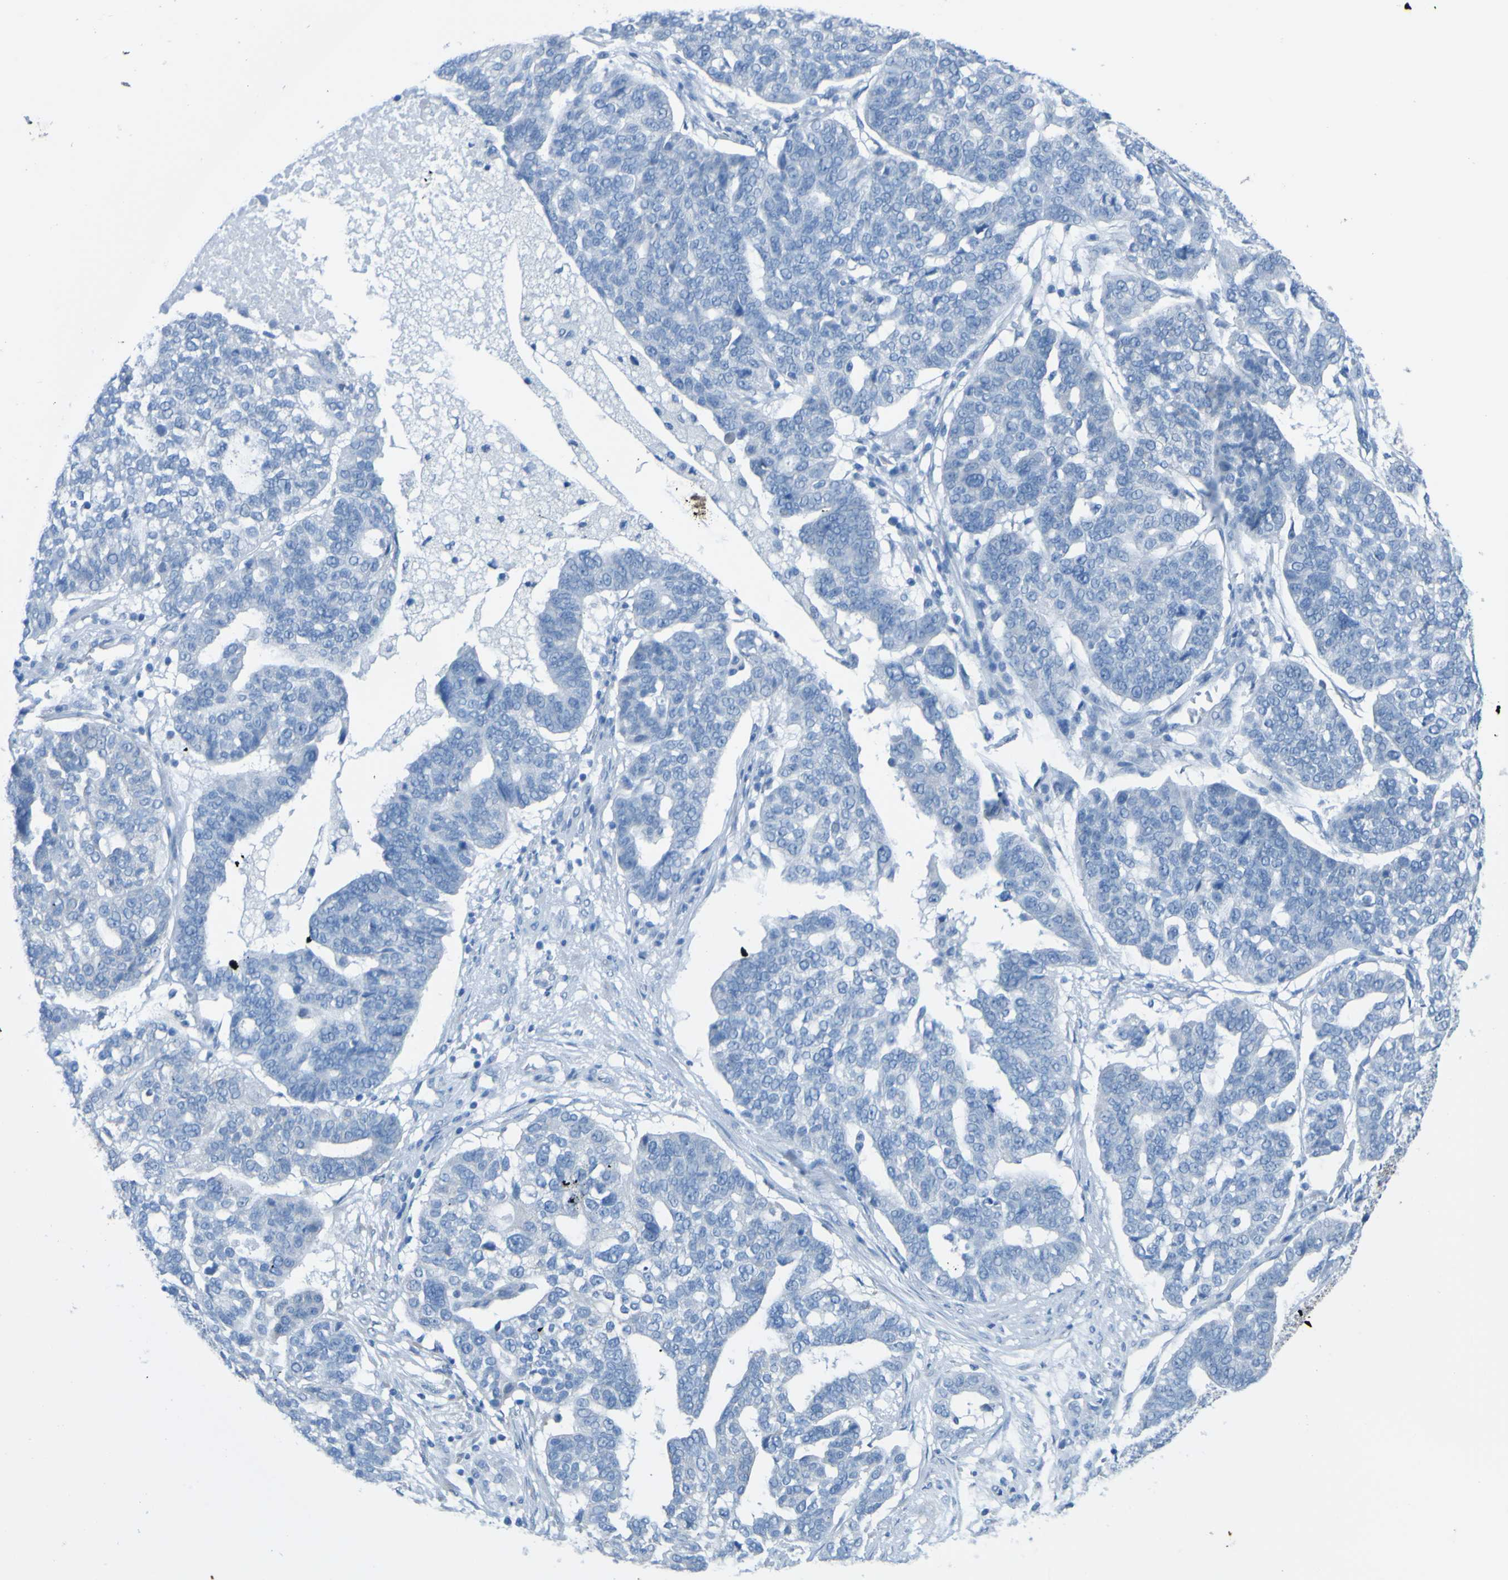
{"staining": {"intensity": "negative", "quantity": "none", "location": "none"}, "tissue": "ovarian cancer", "cell_type": "Tumor cells", "image_type": "cancer", "snomed": [{"axis": "morphology", "description": "Cystadenocarcinoma, serous, NOS"}, {"axis": "topography", "description": "Ovary"}], "caption": "An immunohistochemistry histopathology image of ovarian cancer is shown. There is no staining in tumor cells of ovarian cancer.", "gene": "ACMSD", "patient": {"sex": "female", "age": 59}}